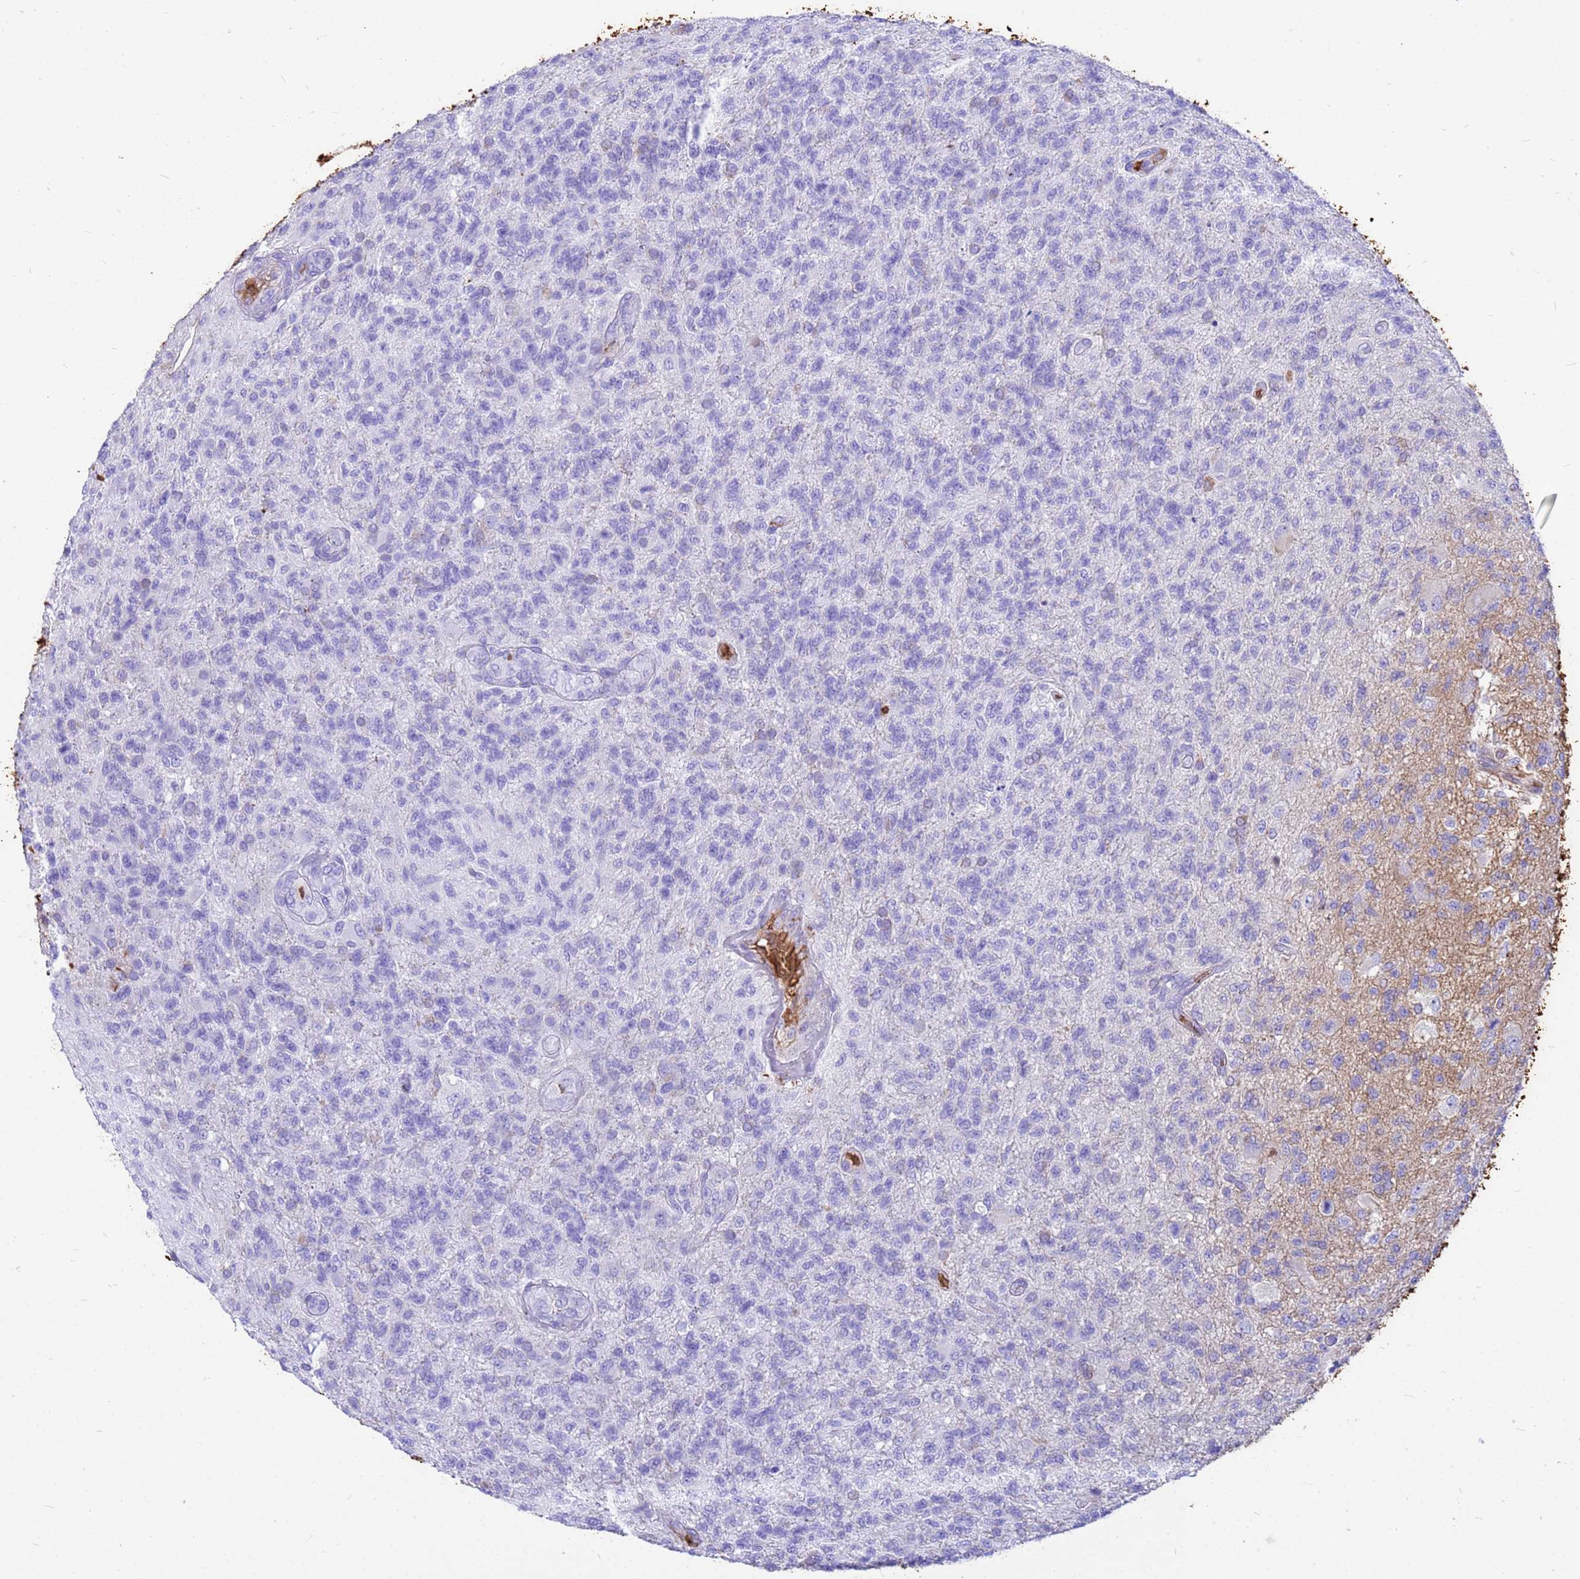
{"staining": {"intensity": "negative", "quantity": "none", "location": "none"}, "tissue": "glioma", "cell_type": "Tumor cells", "image_type": "cancer", "snomed": [{"axis": "morphology", "description": "Glioma, malignant, High grade"}, {"axis": "topography", "description": "Brain"}], "caption": "An image of high-grade glioma (malignant) stained for a protein reveals no brown staining in tumor cells.", "gene": "HBA2", "patient": {"sex": "male", "age": 56}}